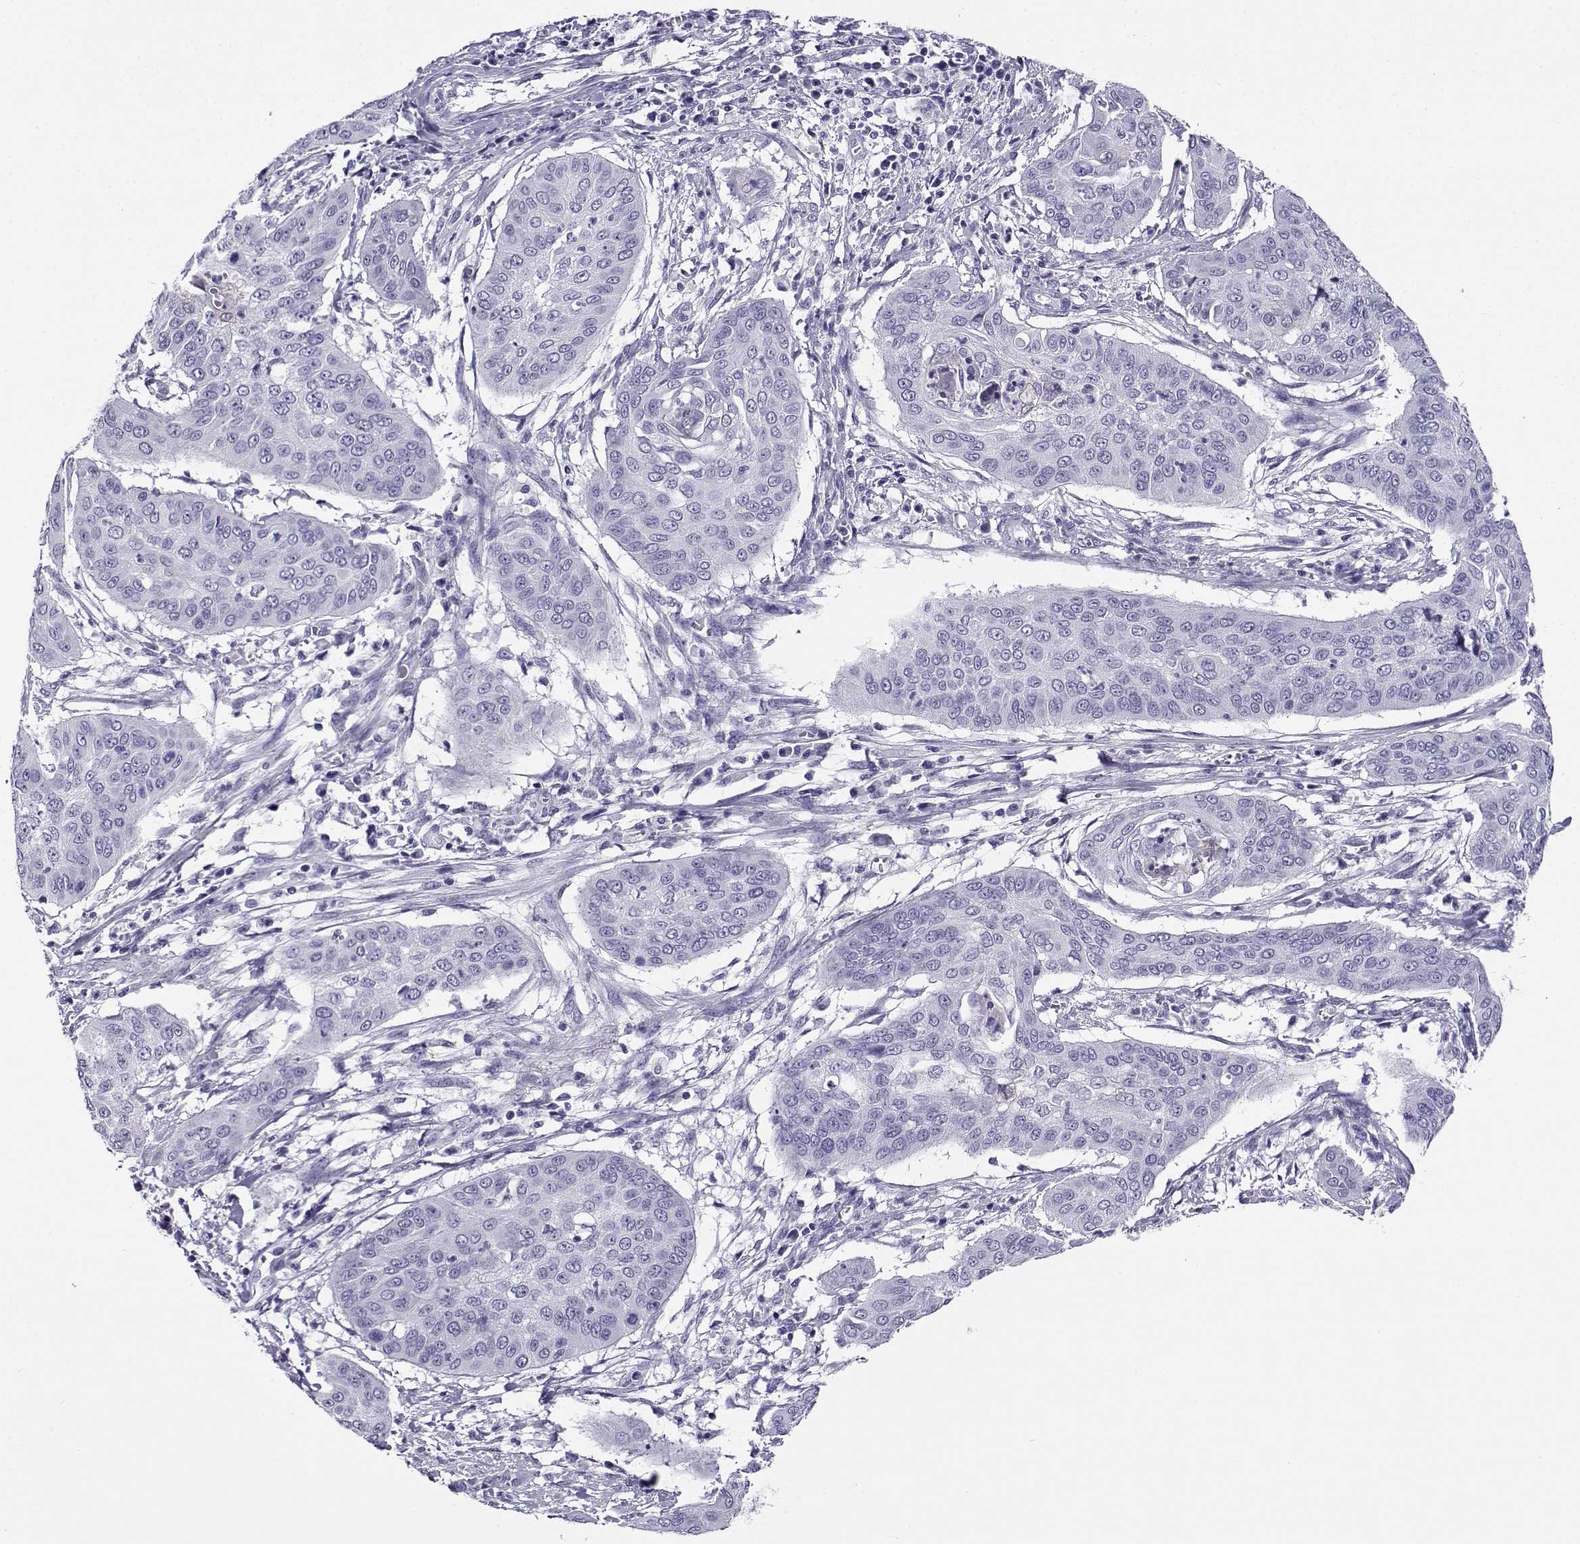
{"staining": {"intensity": "negative", "quantity": "none", "location": "none"}, "tissue": "cervical cancer", "cell_type": "Tumor cells", "image_type": "cancer", "snomed": [{"axis": "morphology", "description": "Squamous cell carcinoma, NOS"}, {"axis": "topography", "description": "Cervix"}], "caption": "A high-resolution histopathology image shows IHC staining of squamous cell carcinoma (cervical), which reveals no significant staining in tumor cells.", "gene": "CABS1", "patient": {"sex": "female", "age": 39}}